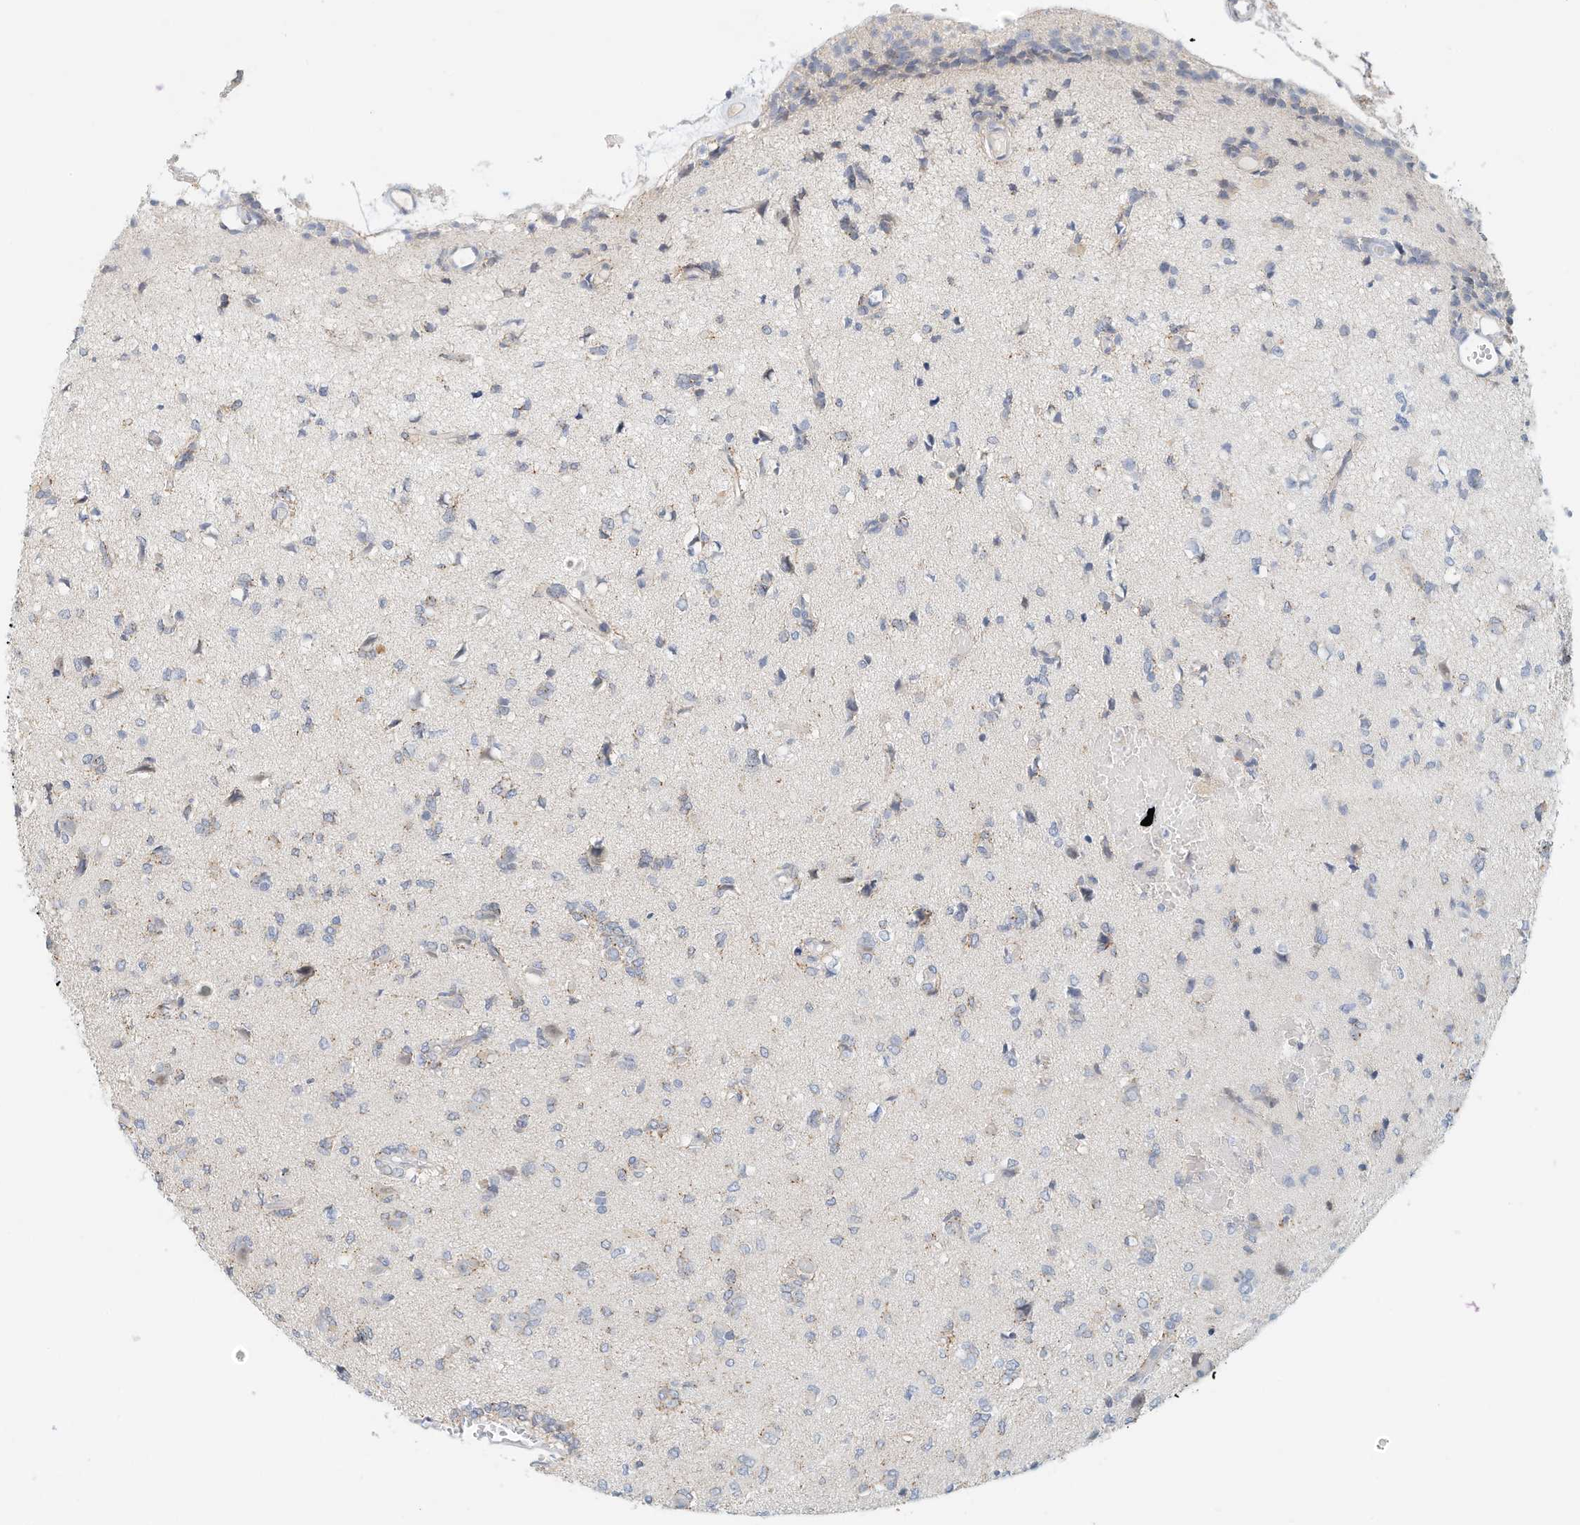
{"staining": {"intensity": "negative", "quantity": "none", "location": "none"}, "tissue": "glioma", "cell_type": "Tumor cells", "image_type": "cancer", "snomed": [{"axis": "morphology", "description": "Glioma, malignant, High grade"}, {"axis": "topography", "description": "Brain"}], "caption": "Photomicrograph shows no significant protein expression in tumor cells of glioma.", "gene": "ARHGAP28", "patient": {"sex": "female", "age": 59}}